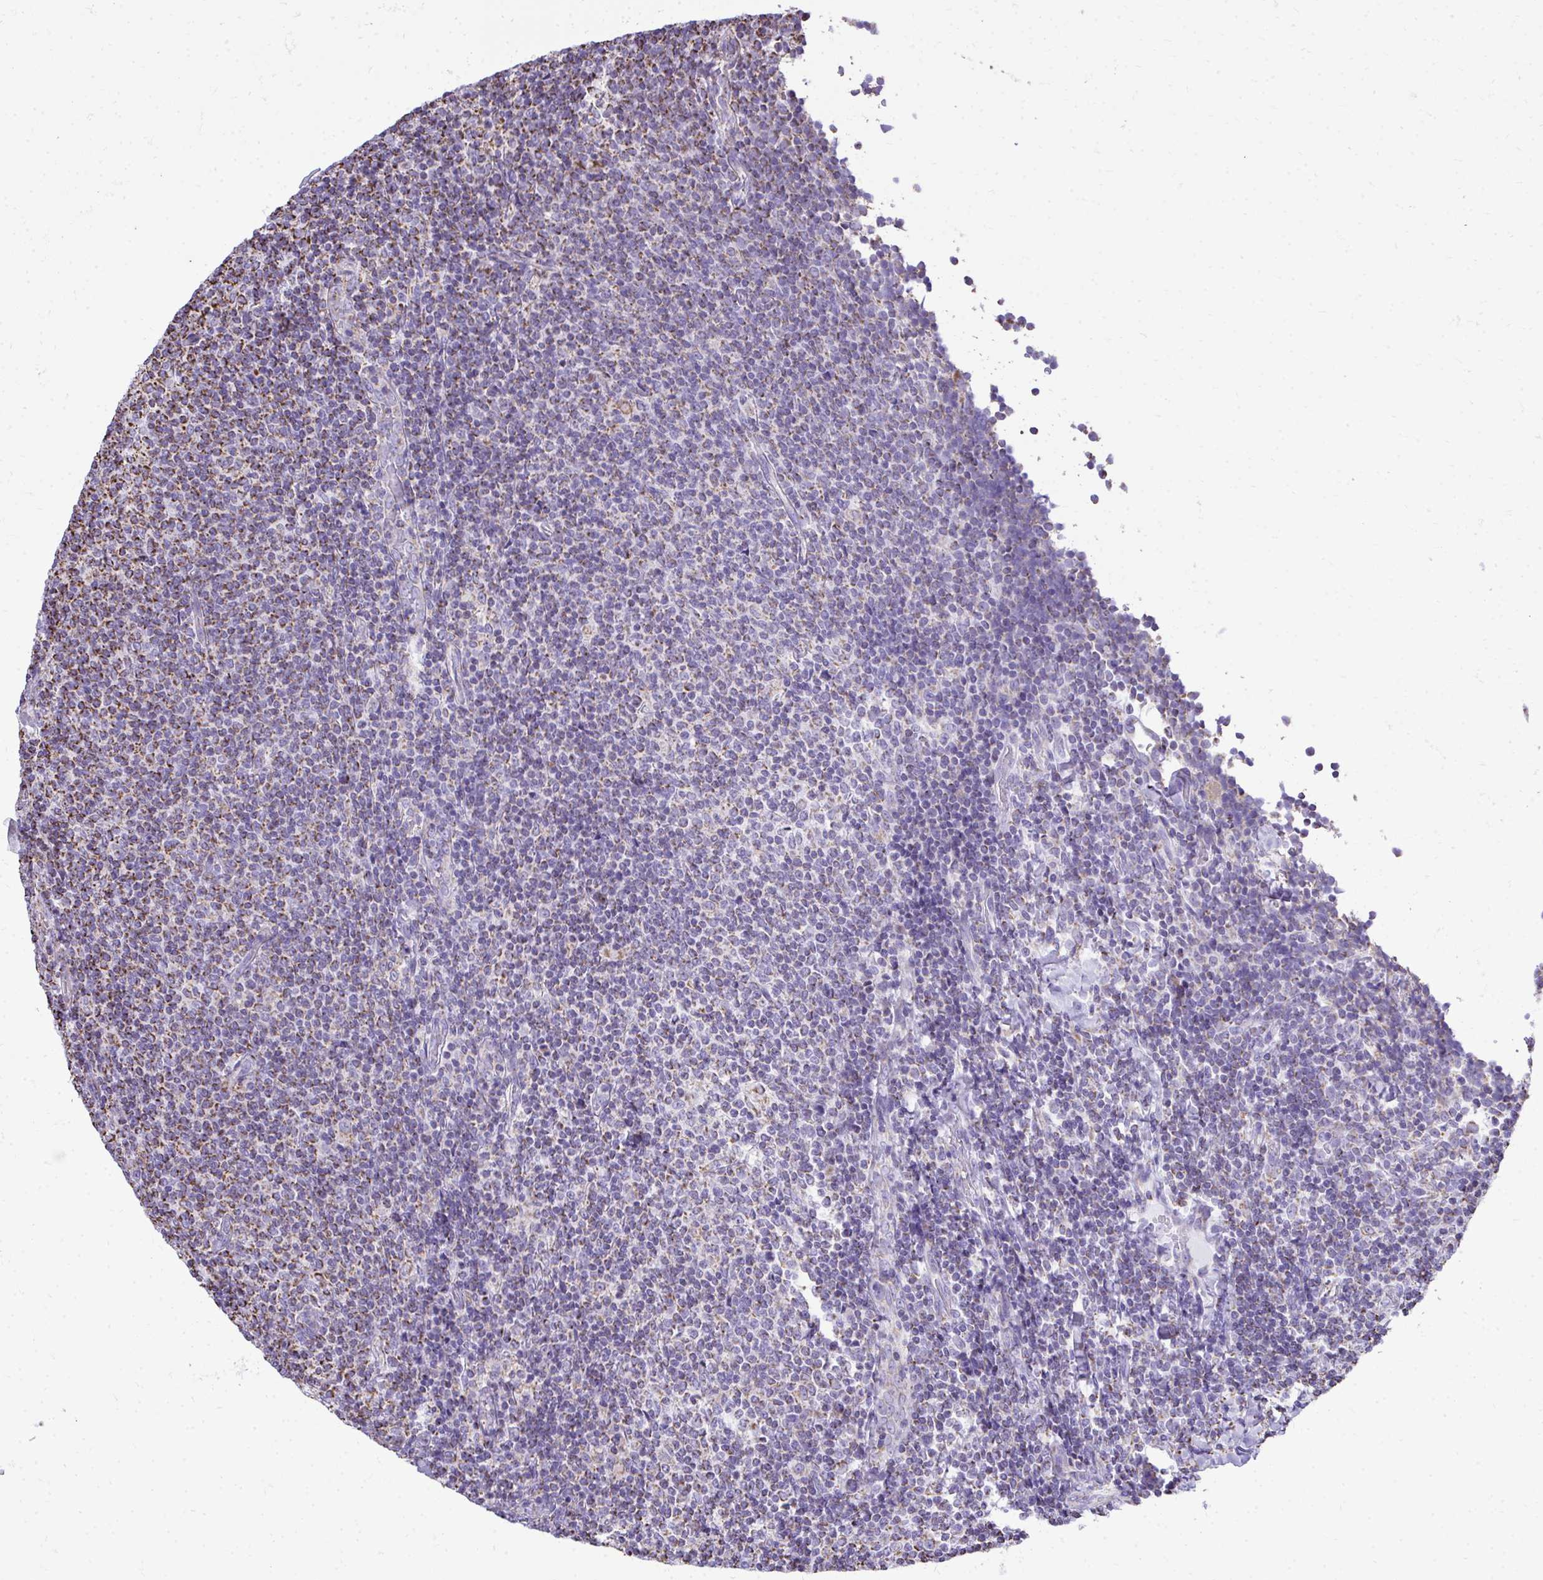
{"staining": {"intensity": "moderate", "quantity": "<25%", "location": "cytoplasmic/membranous"}, "tissue": "lymphoma", "cell_type": "Tumor cells", "image_type": "cancer", "snomed": [{"axis": "morphology", "description": "Malignant lymphoma, non-Hodgkin's type, Low grade"}, {"axis": "topography", "description": "Lymph node"}], "caption": "Immunohistochemical staining of human lymphoma demonstrates low levels of moderate cytoplasmic/membranous positivity in approximately <25% of tumor cells.", "gene": "MPZL2", "patient": {"sex": "male", "age": 52}}